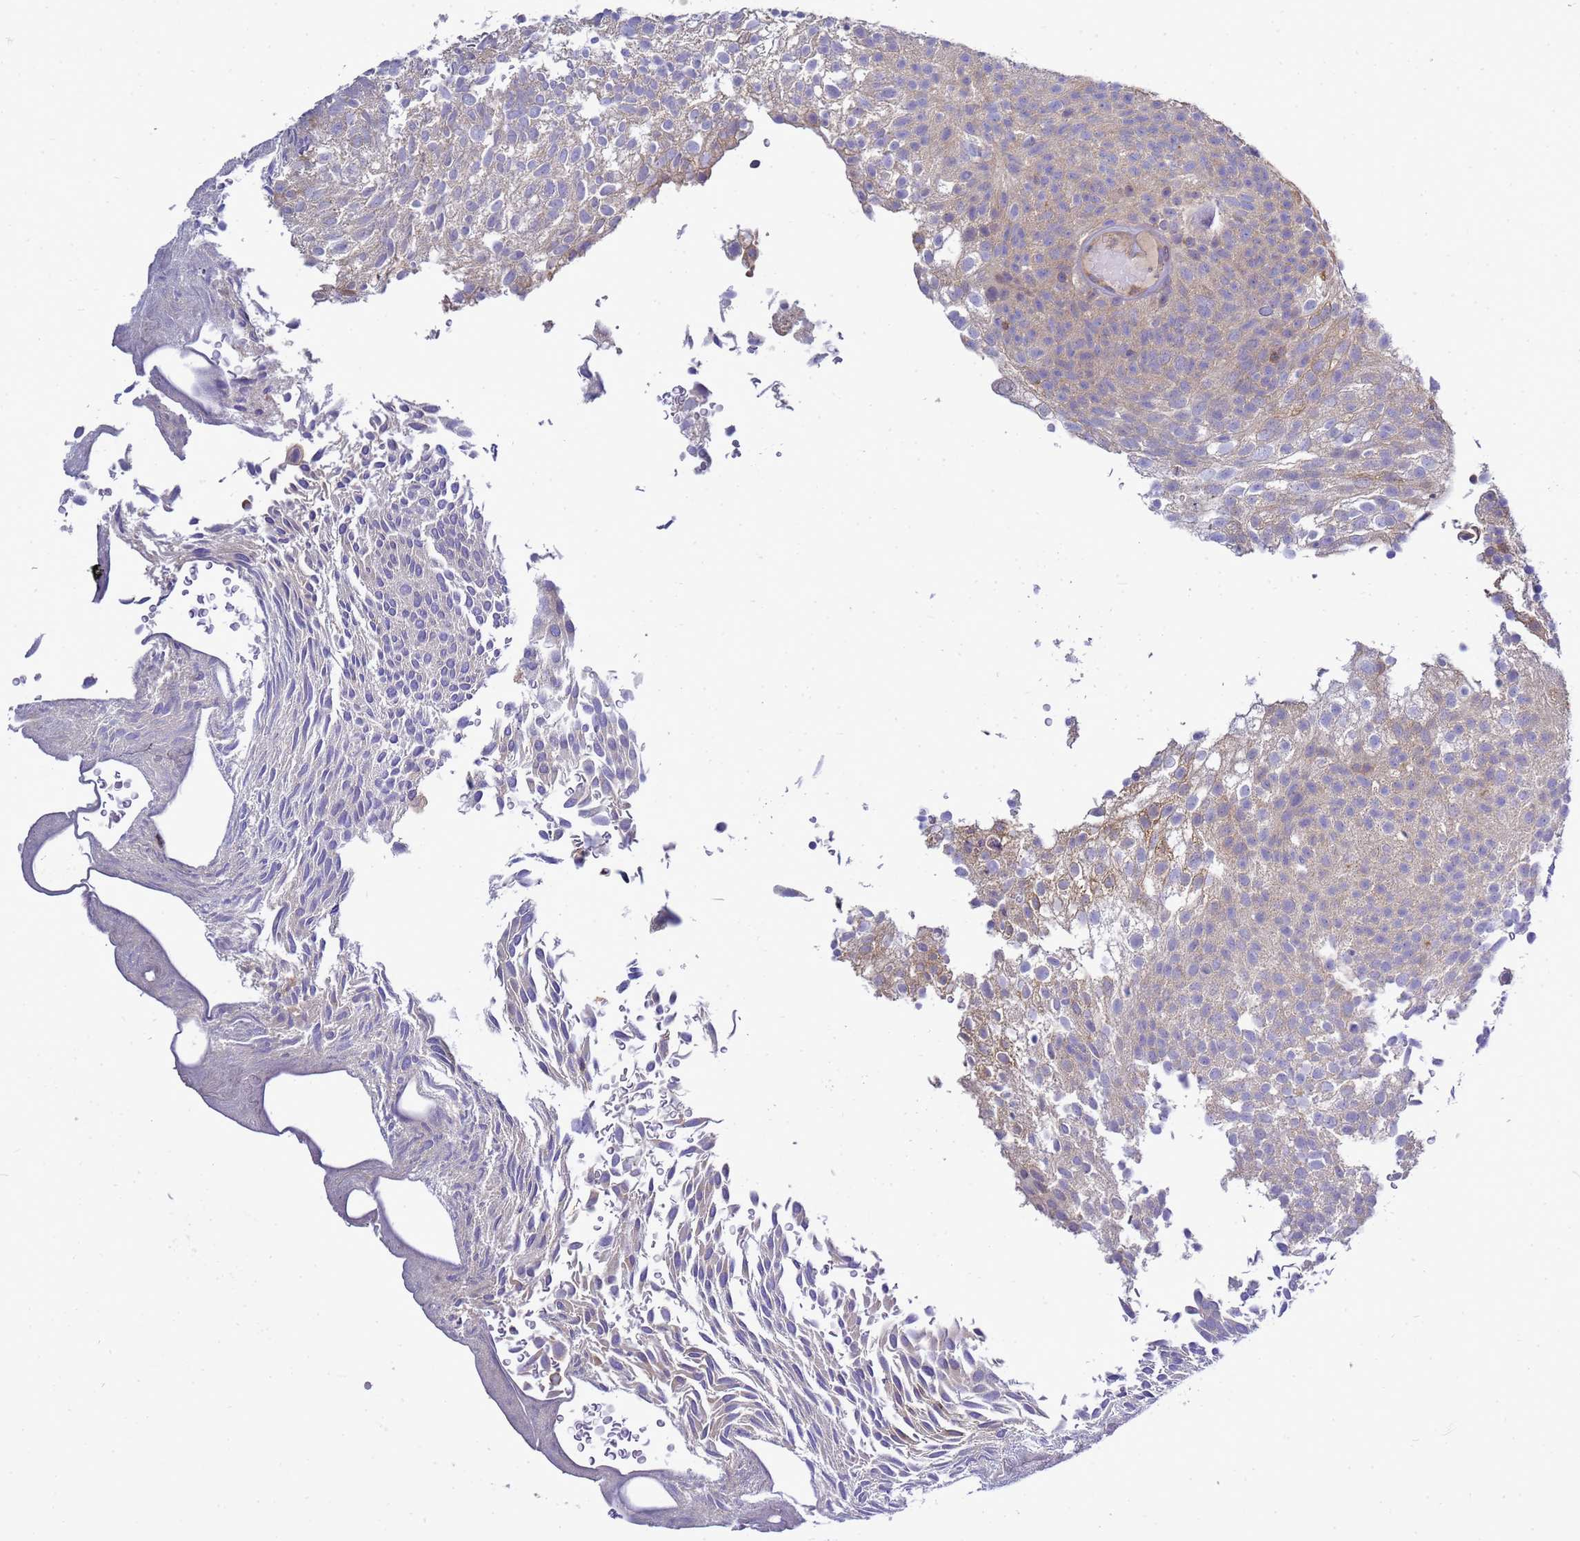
{"staining": {"intensity": "moderate", "quantity": "<25%", "location": "cytoplasmic/membranous"}, "tissue": "urothelial cancer", "cell_type": "Tumor cells", "image_type": "cancer", "snomed": [{"axis": "morphology", "description": "Urothelial carcinoma, Low grade"}, {"axis": "topography", "description": "Urinary bladder"}], "caption": "Tumor cells demonstrate moderate cytoplasmic/membranous positivity in about <25% of cells in low-grade urothelial carcinoma.", "gene": "MON1B", "patient": {"sex": "male", "age": 78}}